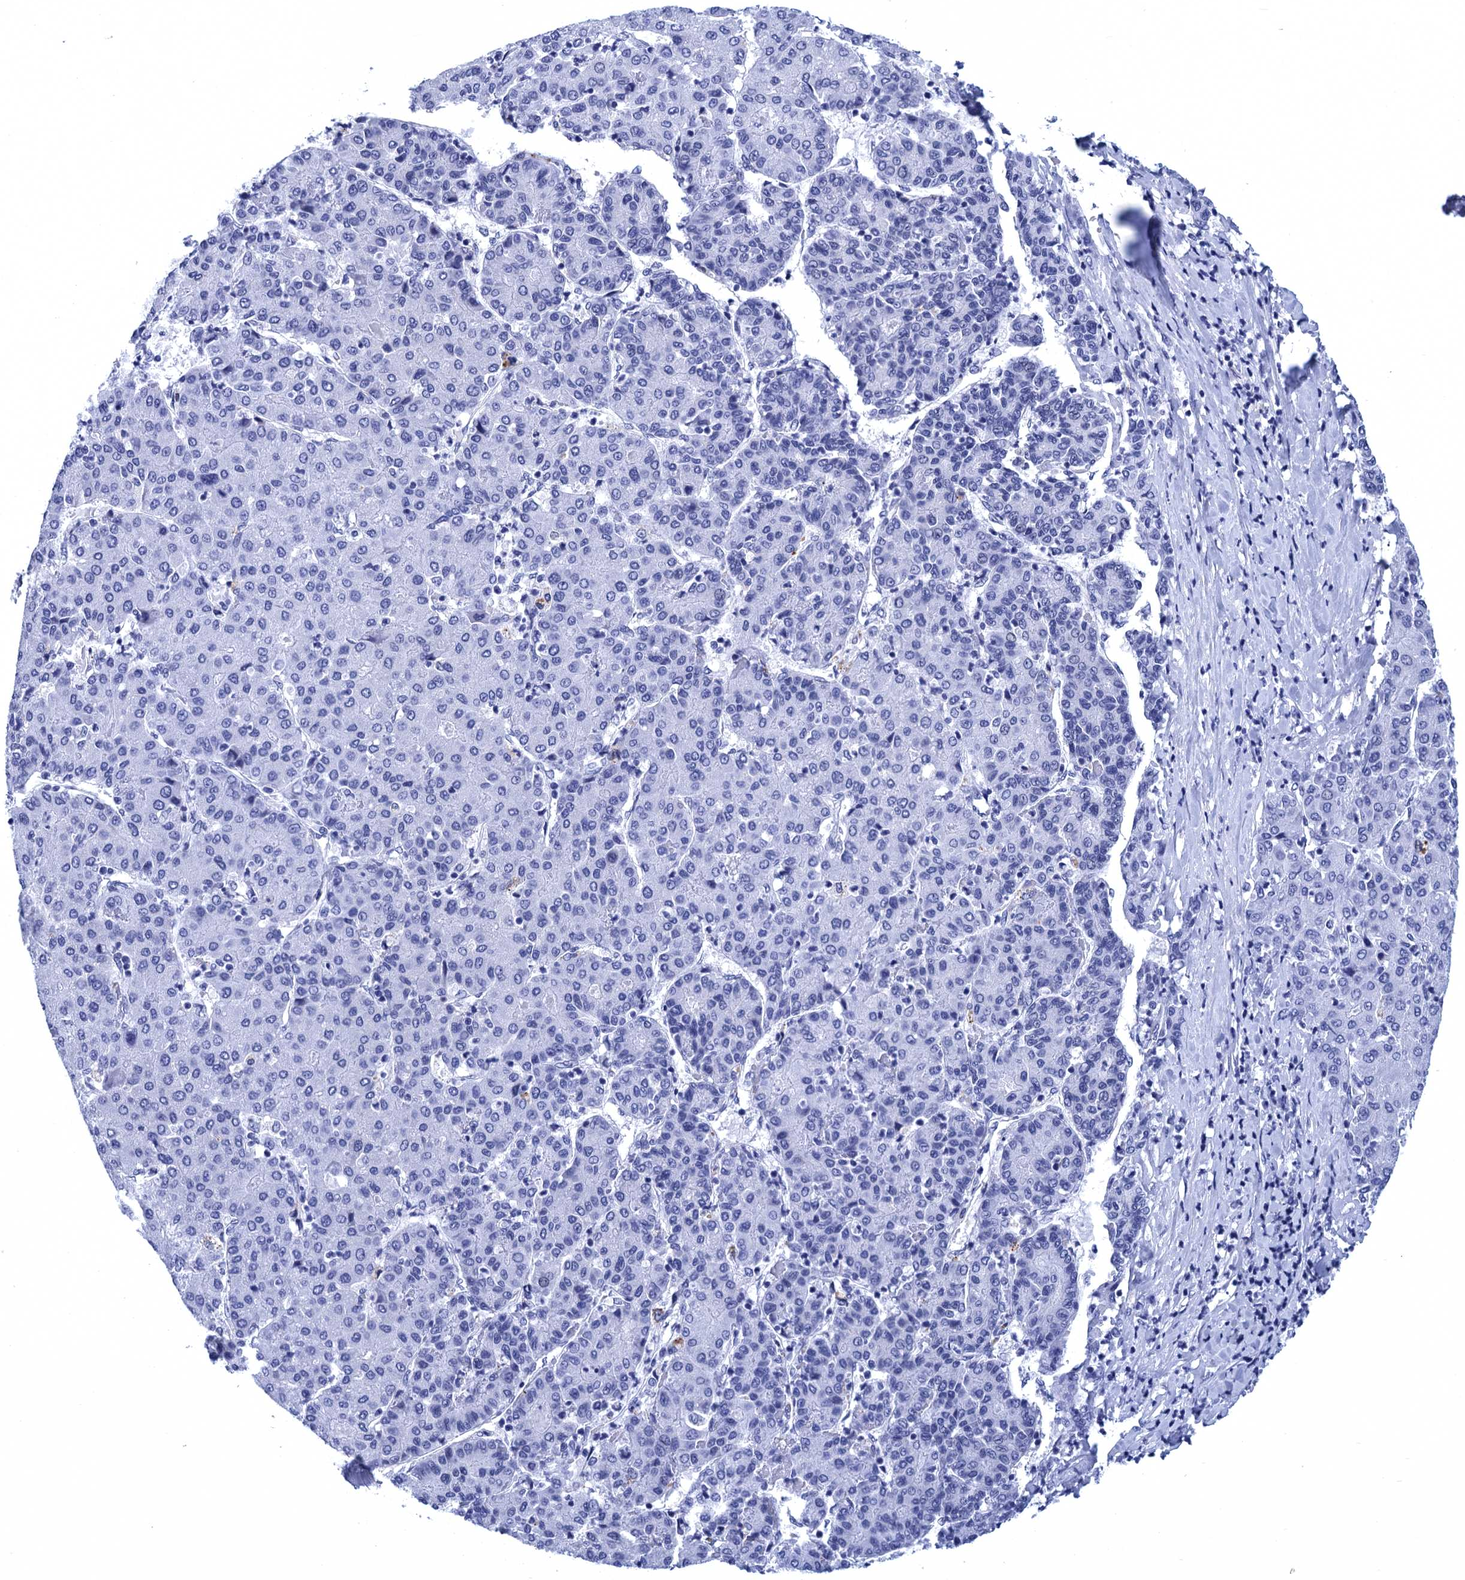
{"staining": {"intensity": "negative", "quantity": "none", "location": "none"}, "tissue": "liver cancer", "cell_type": "Tumor cells", "image_type": "cancer", "snomed": [{"axis": "morphology", "description": "Carcinoma, Hepatocellular, NOS"}, {"axis": "topography", "description": "Liver"}], "caption": "IHC micrograph of neoplastic tissue: human liver cancer stained with DAB reveals no significant protein staining in tumor cells.", "gene": "METTL25", "patient": {"sex": "male", "age": 65}}